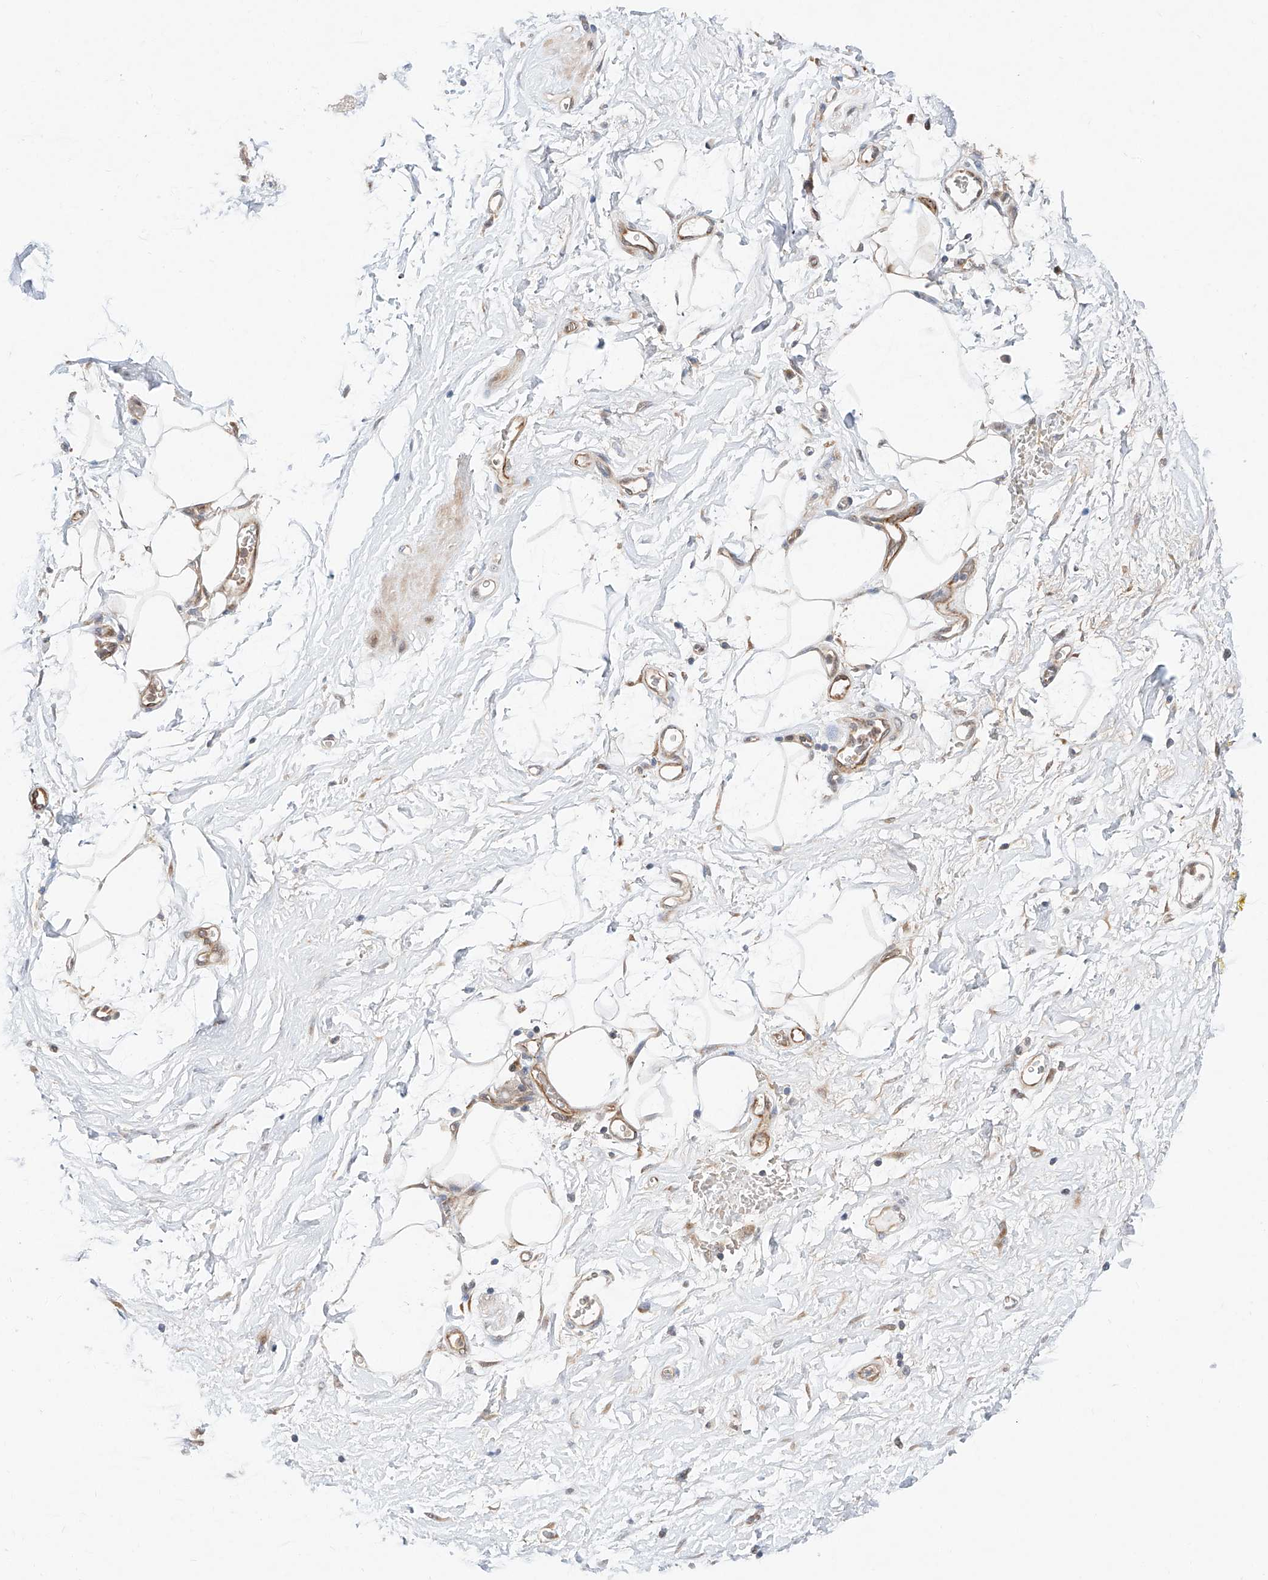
{"staining": {"intensity": "moderate", "quantity": ">75%", "location": "cytoplasmic/membranous"}, "tissue": "adipose tissue", "cell_type": "Adipocytes", "image_type": "normal", "snomed": [{"axis": "morphology", "description": "Normal tissue, NOS"}, {"axis": "morphology", "description": "Adenocarcinoma, NOS"}, {"axis": "topography", "description": "Pancreas"}, {"axis": "topography", "description": "Peripheral nerve tissue"}], "caption": "A medium amount of moderate cytoplasmic/membranous positivity is seen in approximately >75% of adipocytes in benign adipose tissue.", "gene": "FUCA2", "patient": {"sex": "male", "age": 59}}